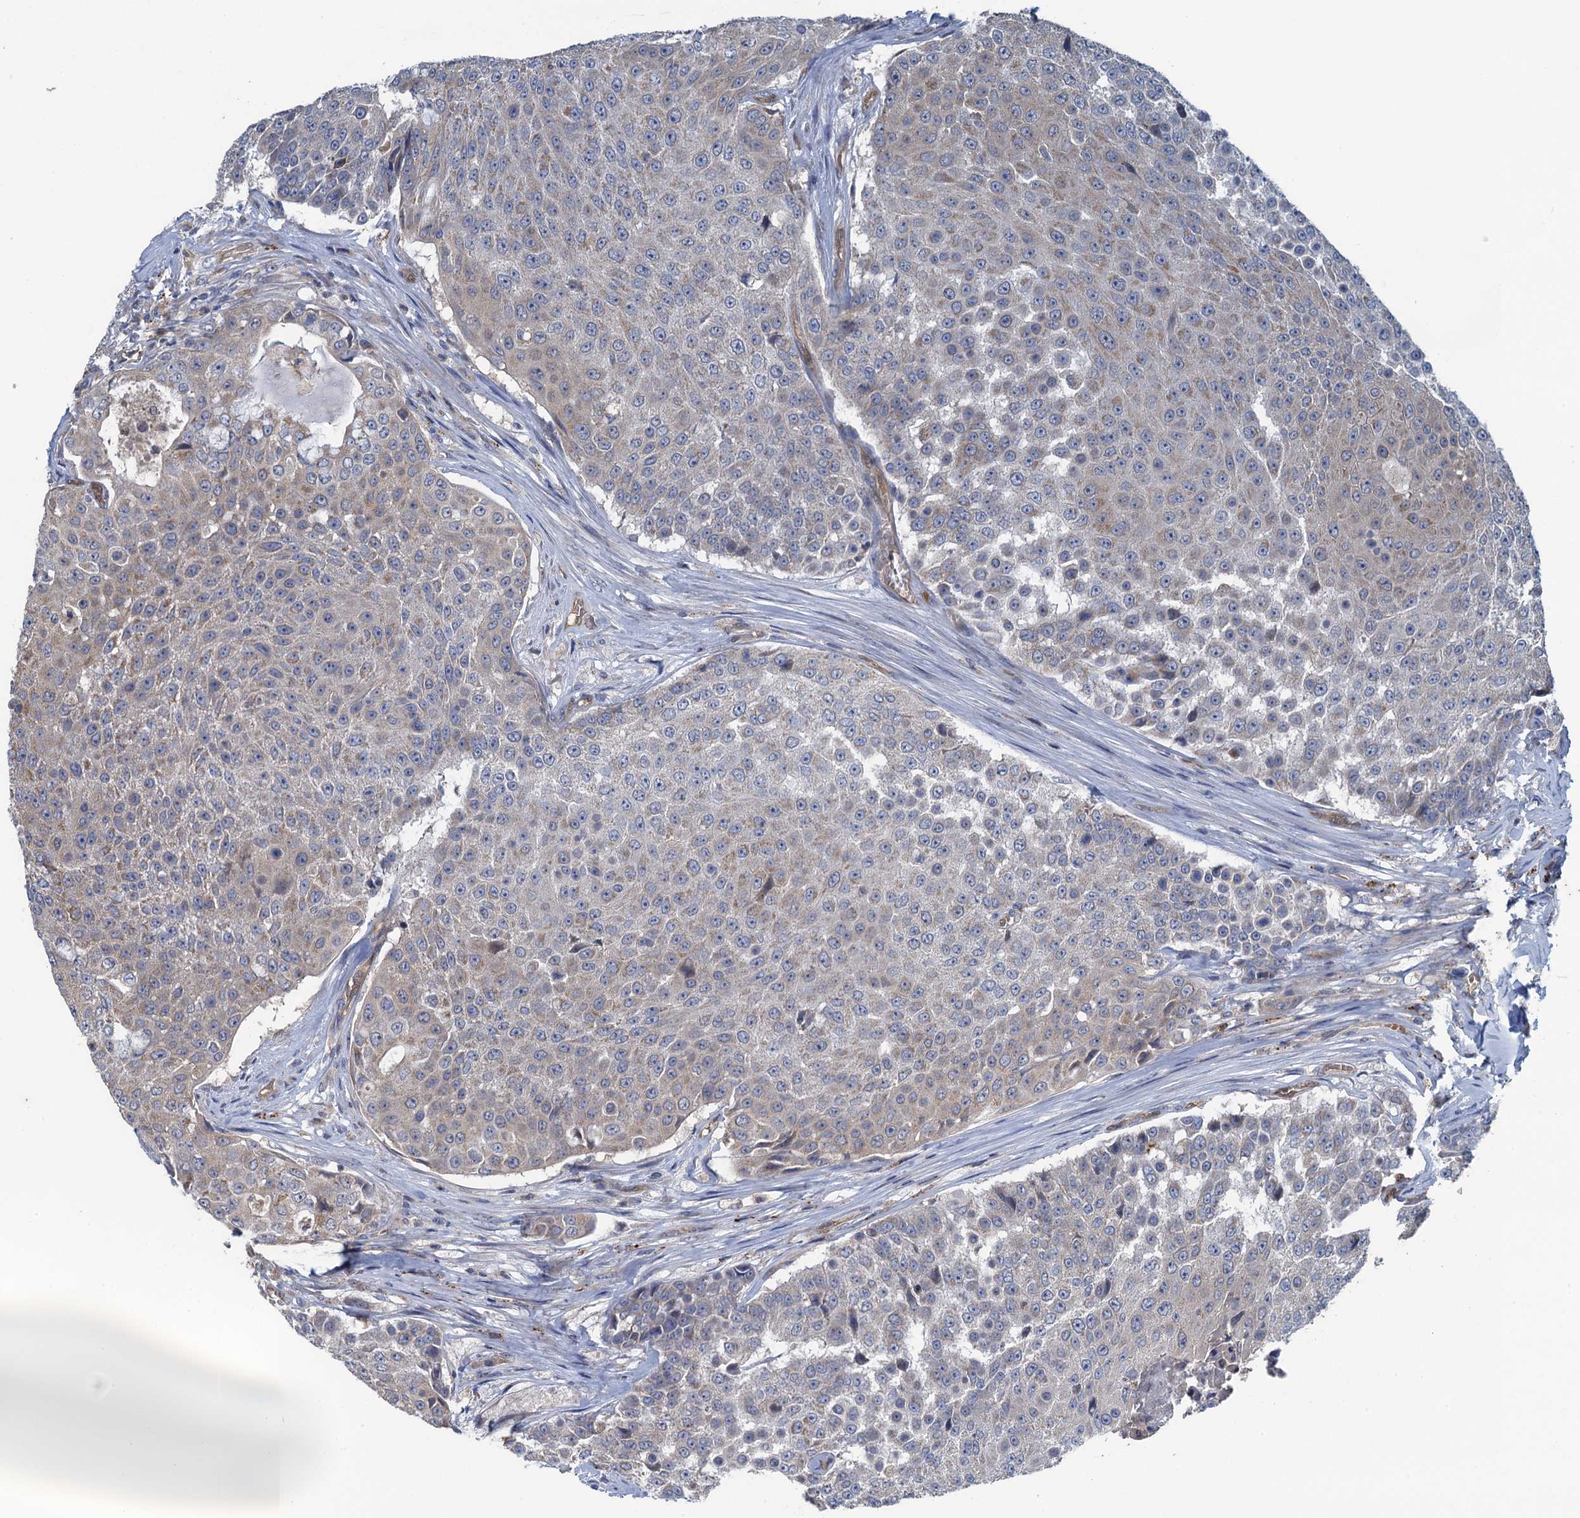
{"staining": {"intensity": "weak", "quantity": "<25%", "location": "cytoplasmic/membranous"}, "tissue": "urothelial cancer", "cell_type": "Tumor cells", "image_type": "cancer", "snomed": [{"axis": "morphology", "description": "Urothelial carcinoma, High grade"}, {"axis": "topography", "description": "Urinary bladder"}], "caption": "Tumor cells show no significant staining in urothelial cancer.", "gene": "KBTBD8", "patient": {"sex": "female", "age": 63}}